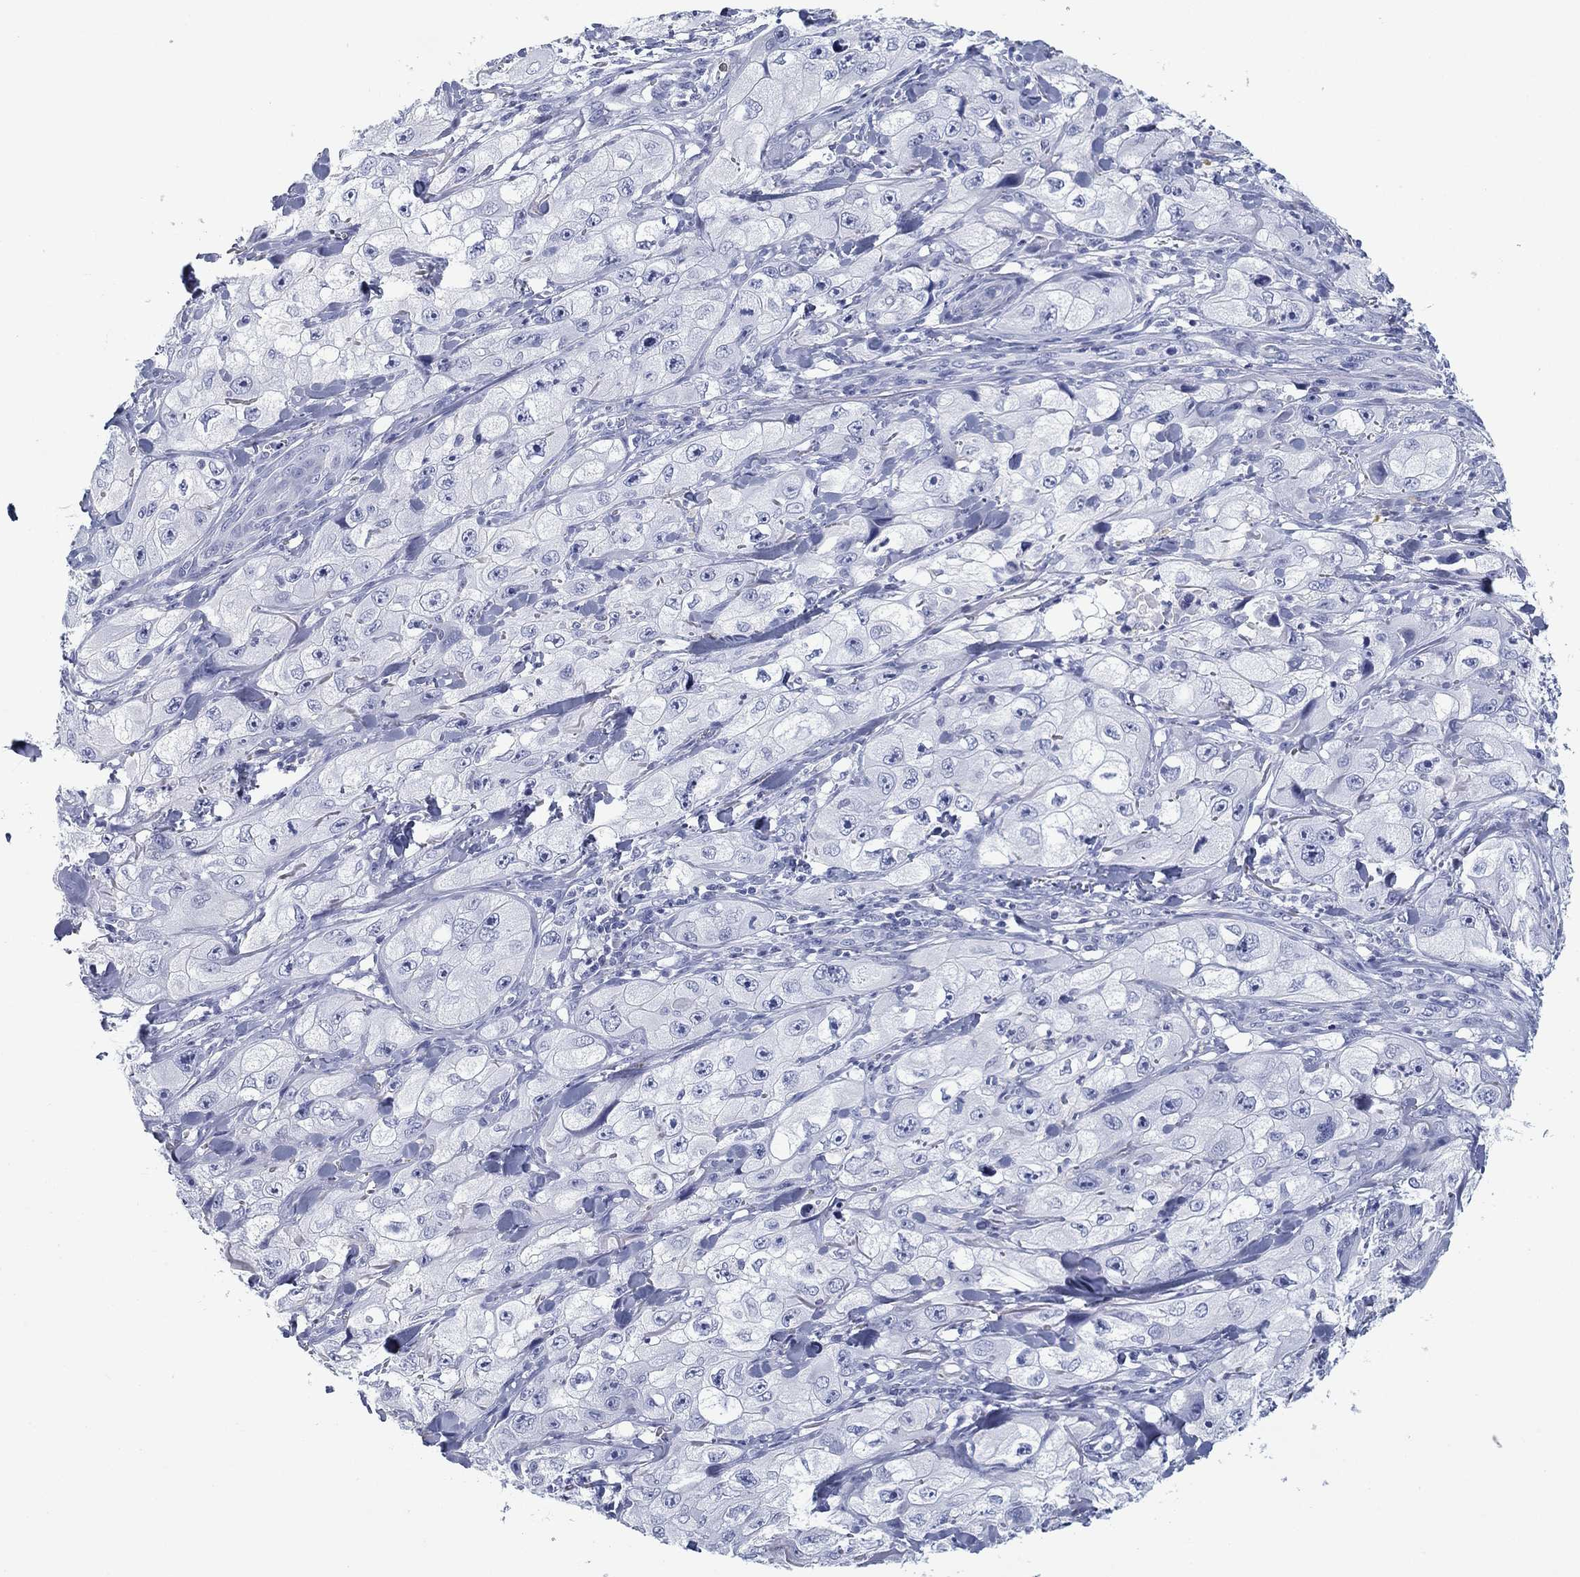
{"staining": {"intensity": "negative", "quantity": "none", "location": "none"}, "tissue": "skin cancer", "cell_type": "Tumor cells", "image_type": "cancer", "snomed": [{"axis": "morphology", "description": "Squamous cell carcinoma, NOS"}, {"axis": "topography", "description": "Skin"}, {"axis": "topography", "description": "Subcutis"}], "caption": "This is a photomicrograph of IHC staining of skin squamous cell carcinoma, which shows no staining in tumor cells.", "gene": "CD79B", "patient": {"sex": "male", "age": 73}}